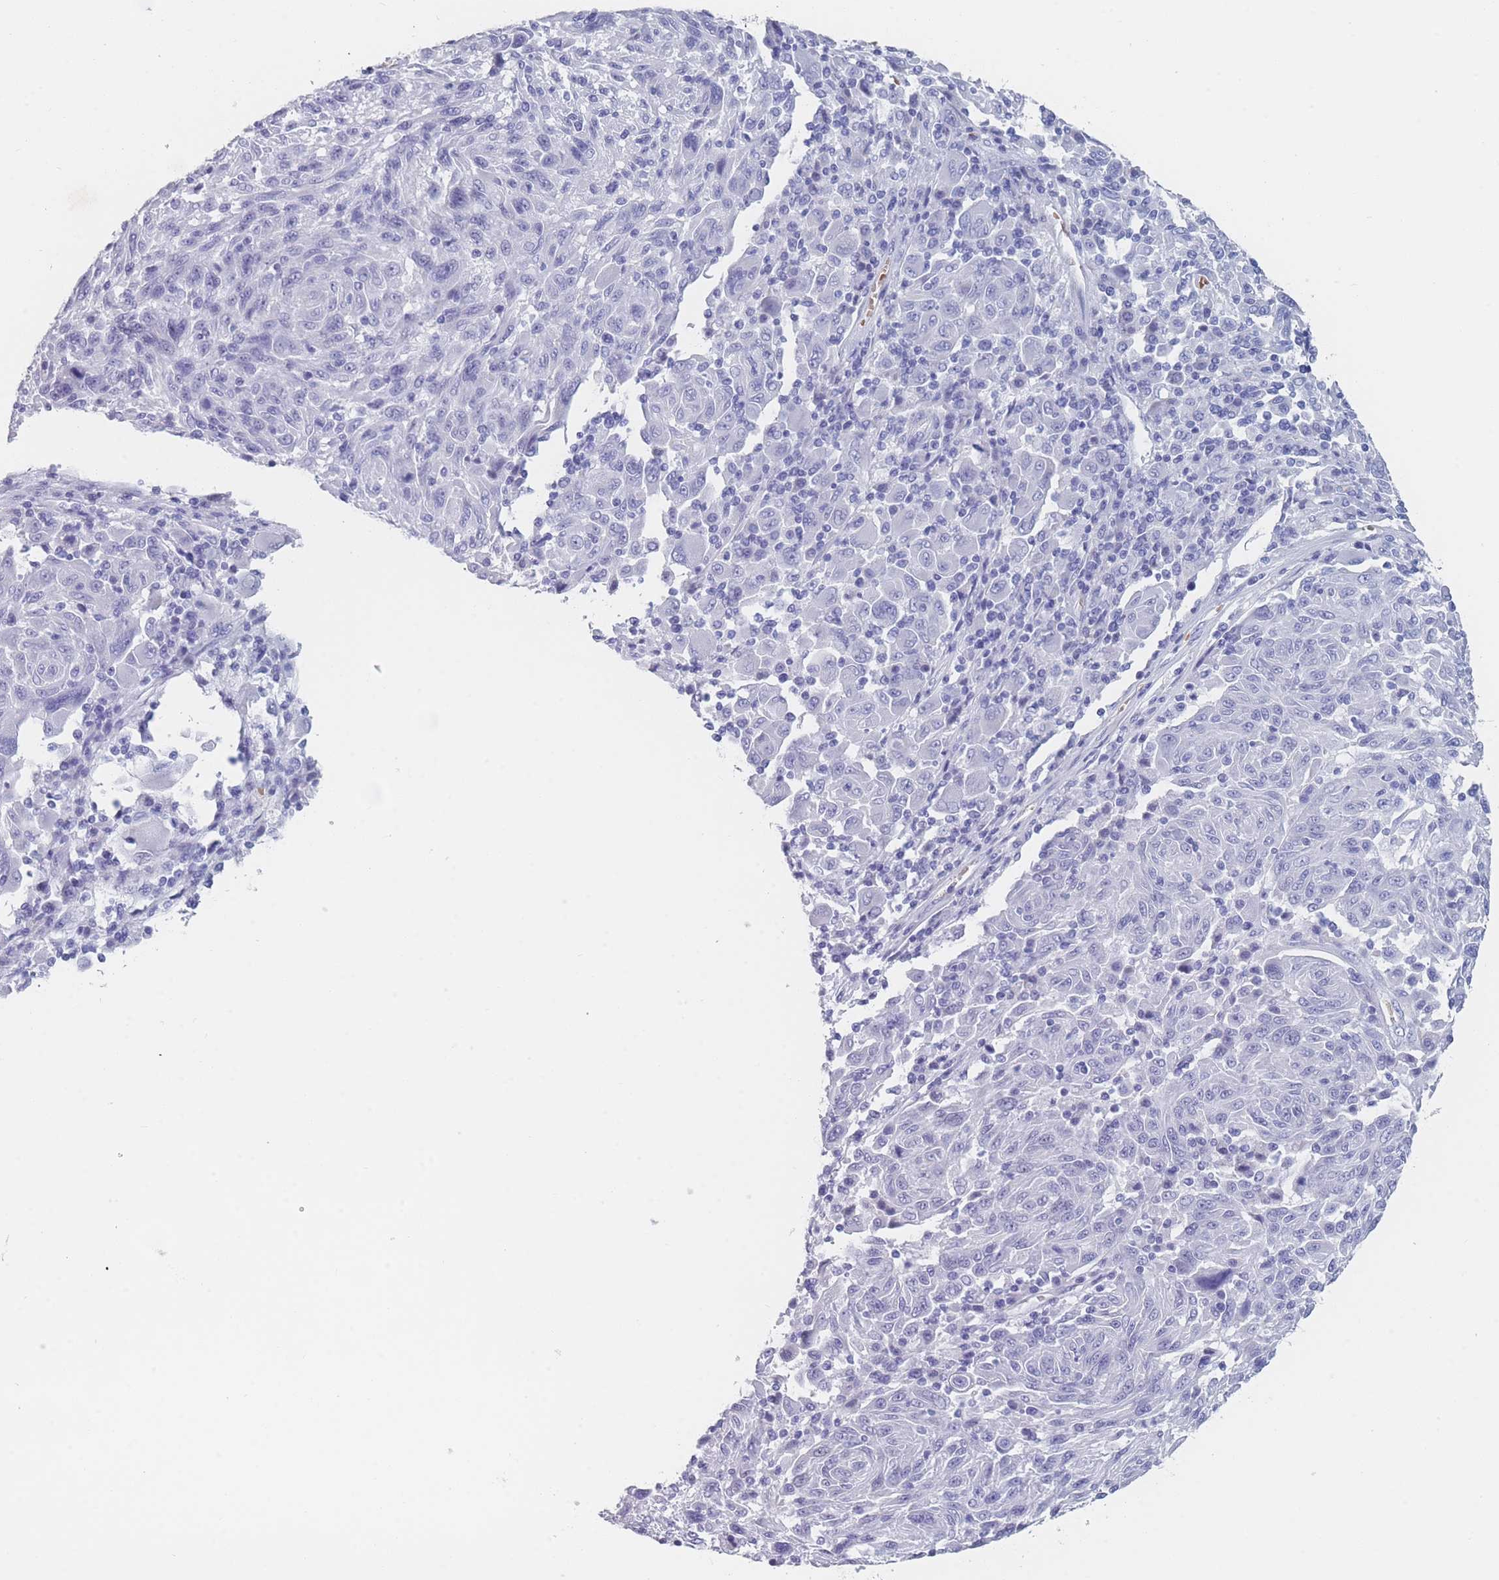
{"staining": {"intensity": "negative", "quantity": "none", "location": "none"}, "tissue": "melanoma", "cell_type": "Tumor cells", "image_type": "cancer", "snomed": [{"axis": "morphology", "description": "Malignant melanoma, NOS"}, {"axis": "topography", "description": "Skin"}], "caption": "The histopathology image demonstrates no significant staining in tumor cells of melanoma. The staining was performed using DAB (3,3'-diaminobenzidine) to visualize the protein expression in brown, while the nuclei were stained in blue with hematoxylin (Magnification: 20x).", "gene": "OR5D16", "patient": {"sex": "male", "age": 53}}